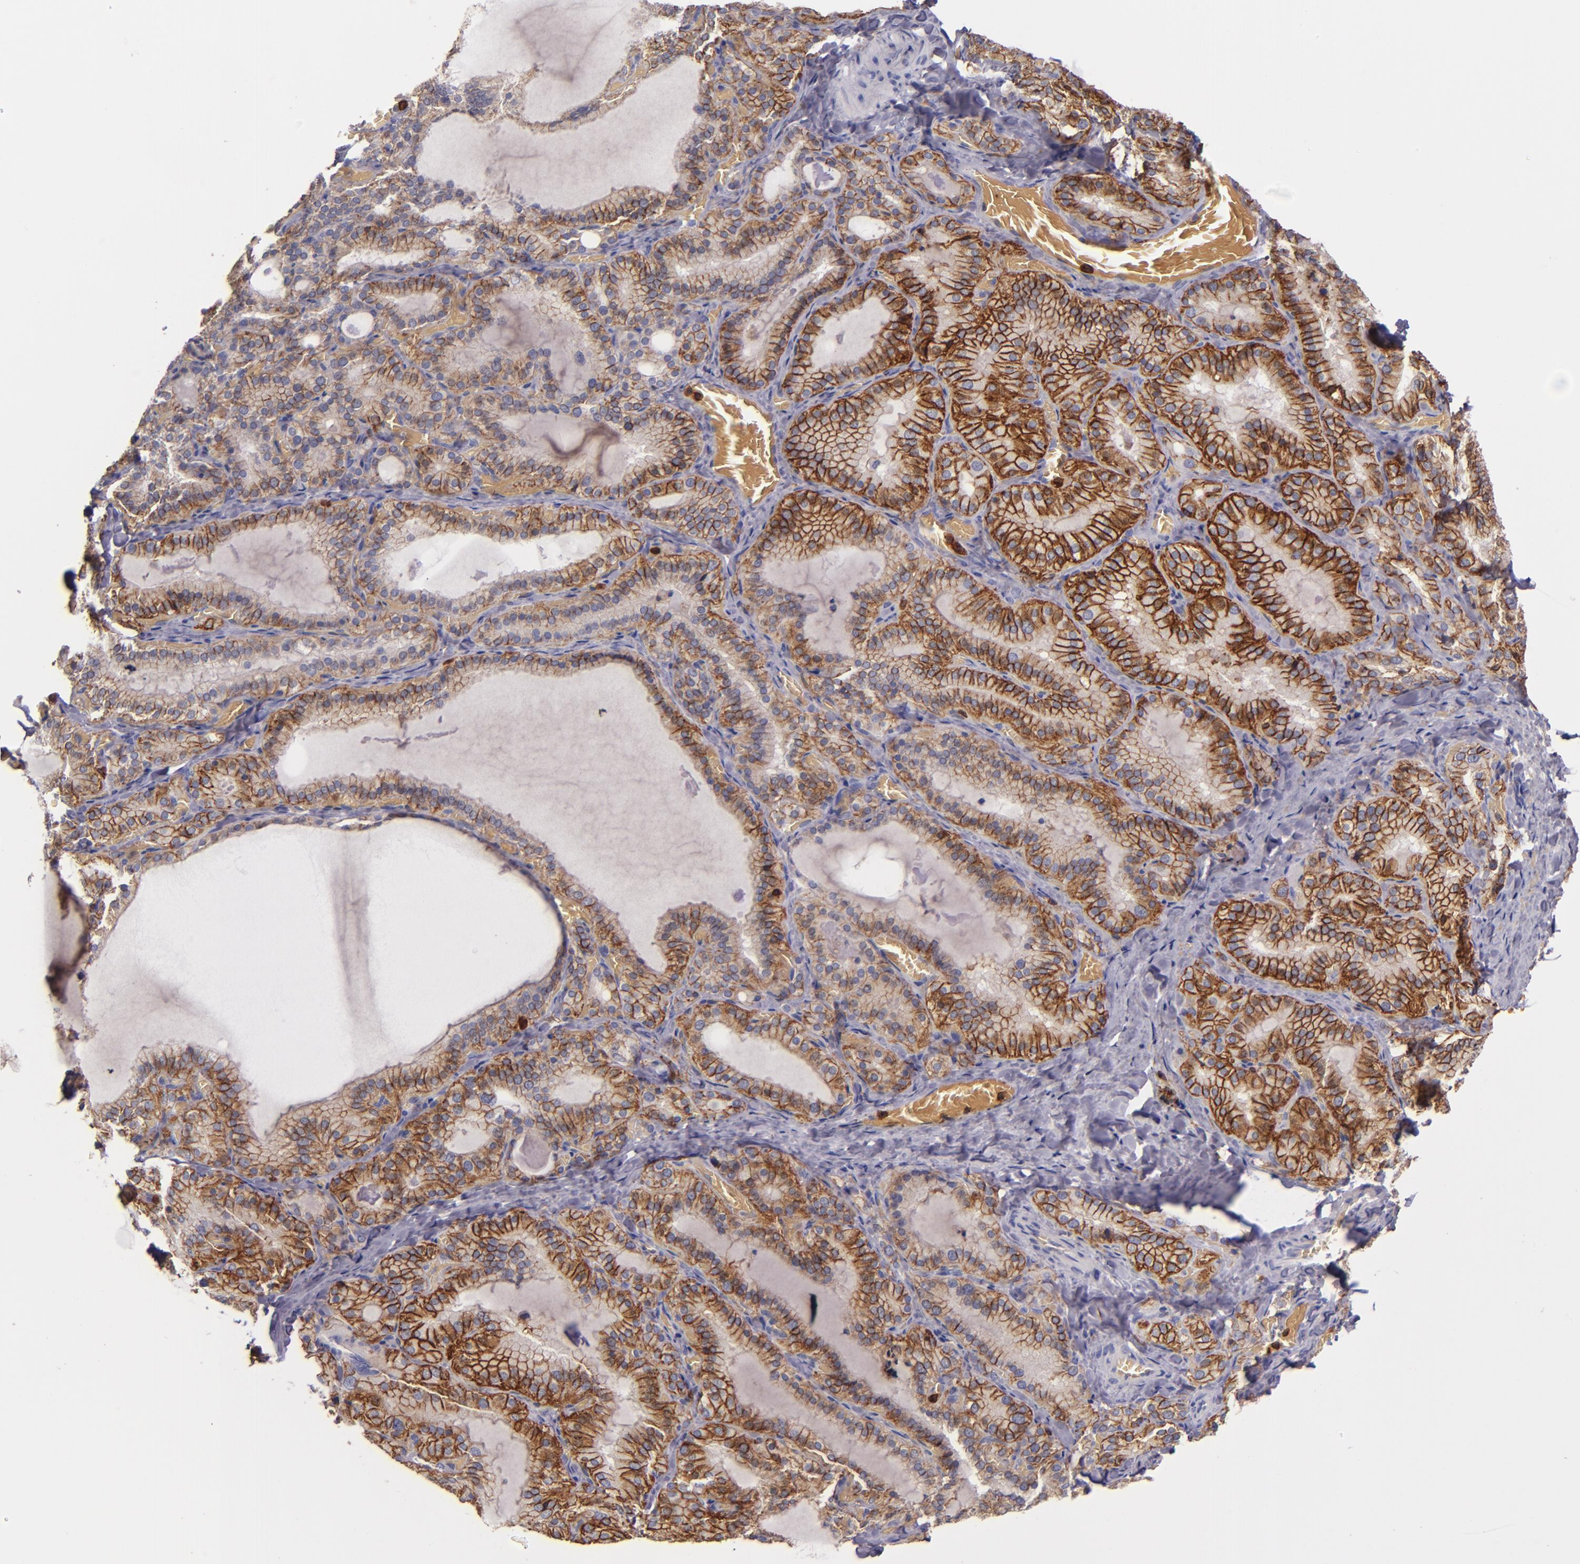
{"staining": {"intensity": "strong", "quantity": ">75%", "location": "cytoplasmic/membranous"}, "tissue": "thyroid gland", "cell_type": "Glandular cells", "image_type": "normal", "snomed": [{"axis": "morphology", "description": "Normal tissue, NOS"}, {"axis": "topography", "description": "Thyroid gland"}], "caption": "Protein staining by IHC displays strong cytoplasmic/membranous positivity in about >75% of glandular cells in benign thyroid gland. The staining is performed using DAB (3,3'-diaminobenzidine) brown chromogen to label protein expression. The nuclei are counter-stained blue using hematoxylin.", "gene": "C5AR1", "patient": {"sex": "female", "age": 33}}